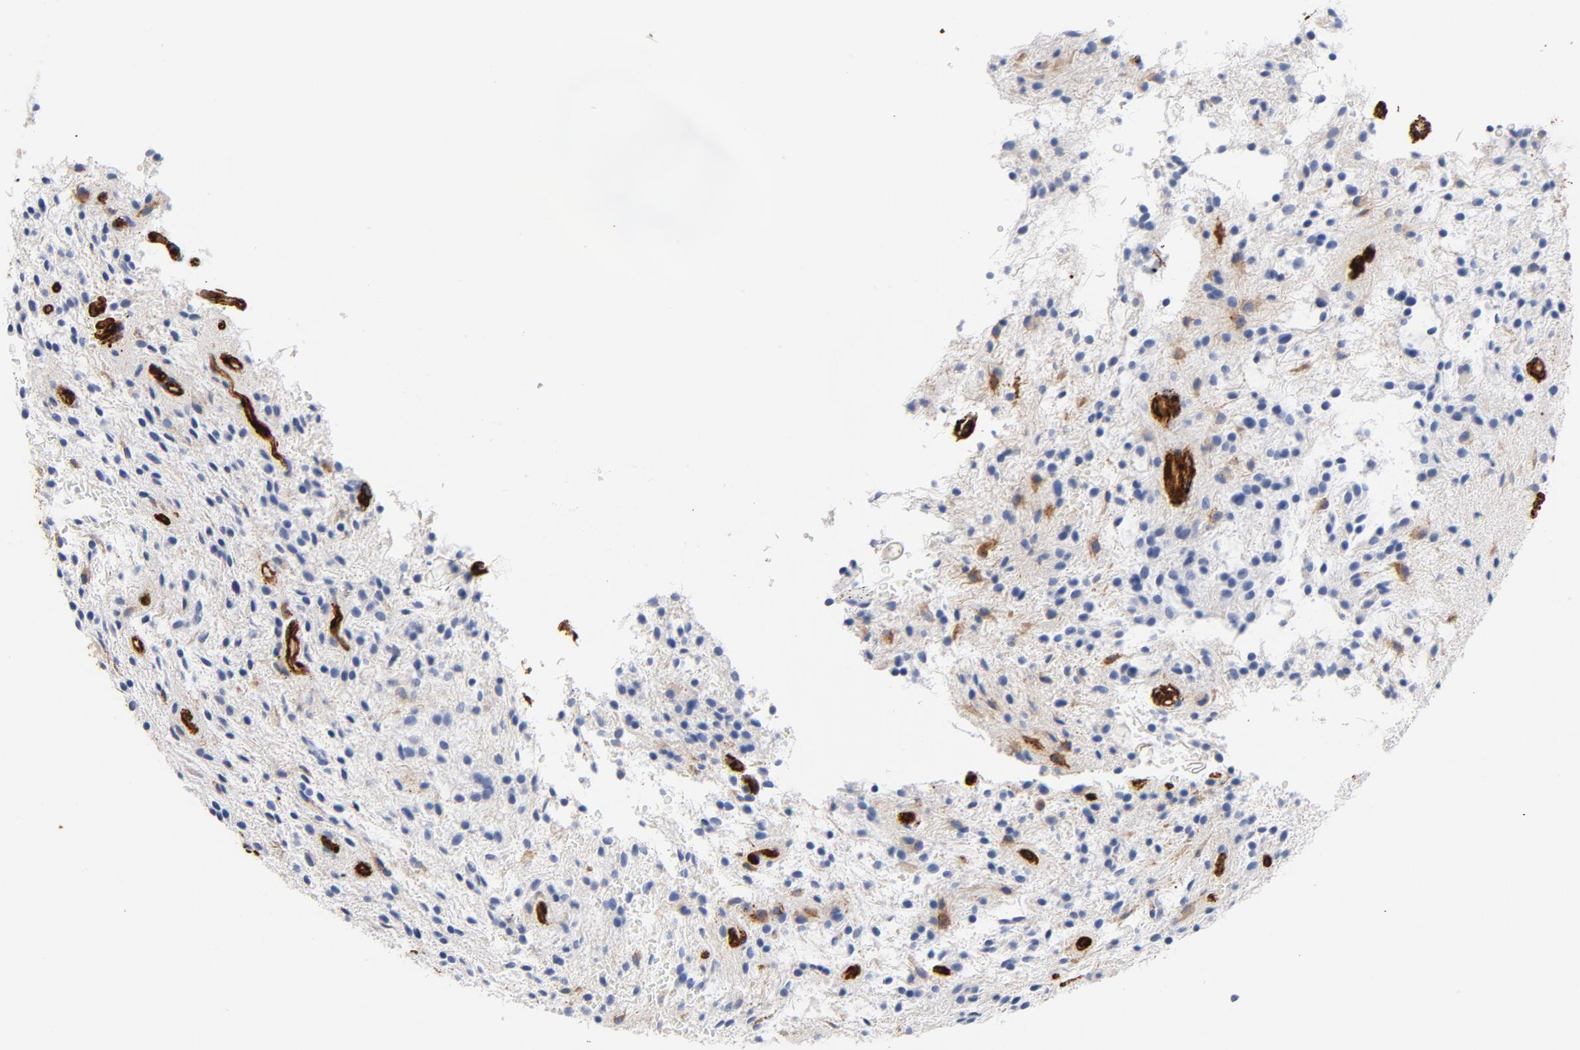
{"staining": {"intensity": "negative", "quantity": "none", "location": "none"}, "tissue": "glioma", "cell_type": "Tumor cells", "image_type": "cancer", "snomed": [{"axis": "morphology", "description": "Glioma, malignant, NOS"}, {"axis": "topography", "description": "Cerebellum"}], "caption": "There is no significant staining in tumor cells of glioma (malignant). (DAB (3,3'-diaminobenzidine) IHC visualized using brightfield microscopy, high magnification).", "gene": "SERPINH1", "patient": {"sex": "female", "age": 10}}